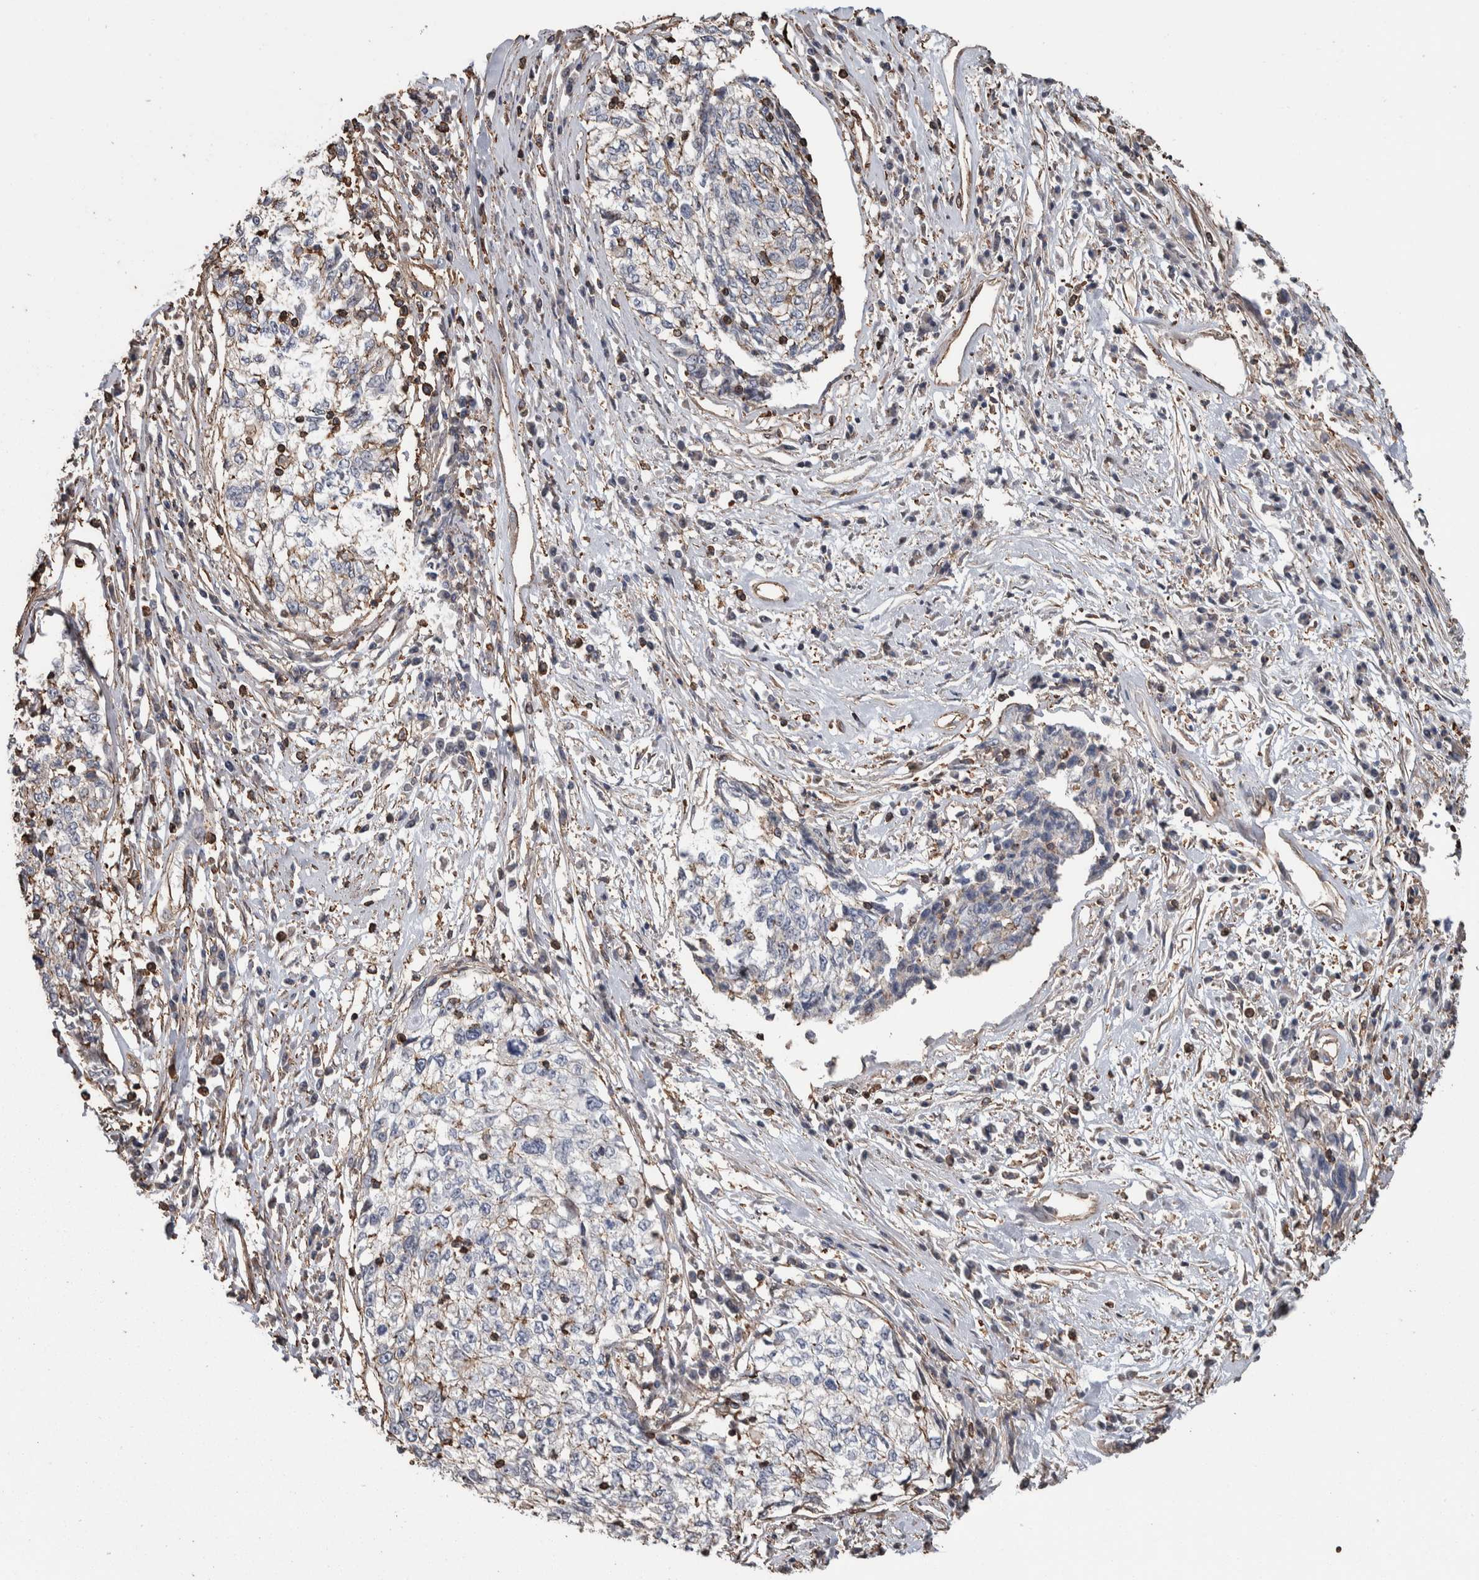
{"staining": {"intensity": "moderate", "quantity": "<25%", "location": "cytoplasmic/membranous"}, "tissue": "cervical cancer", "cell_type": "Tumor cells", "image_type": "cancer", "snomed": [{"axis": "morphology", "description": "Squamous cell carcinoma, NOS"}, {"axis": "topography", "description": "Cervix"}], "caption": "Squamous cell carcinoma (cervical) stained with a brown dye exhibits moderate cytoplasmic/membranous positive positivity in approximately <25% of tumor cells.", "gene": "ENPP2", "patient": {"sex": "female", "age": 57}}